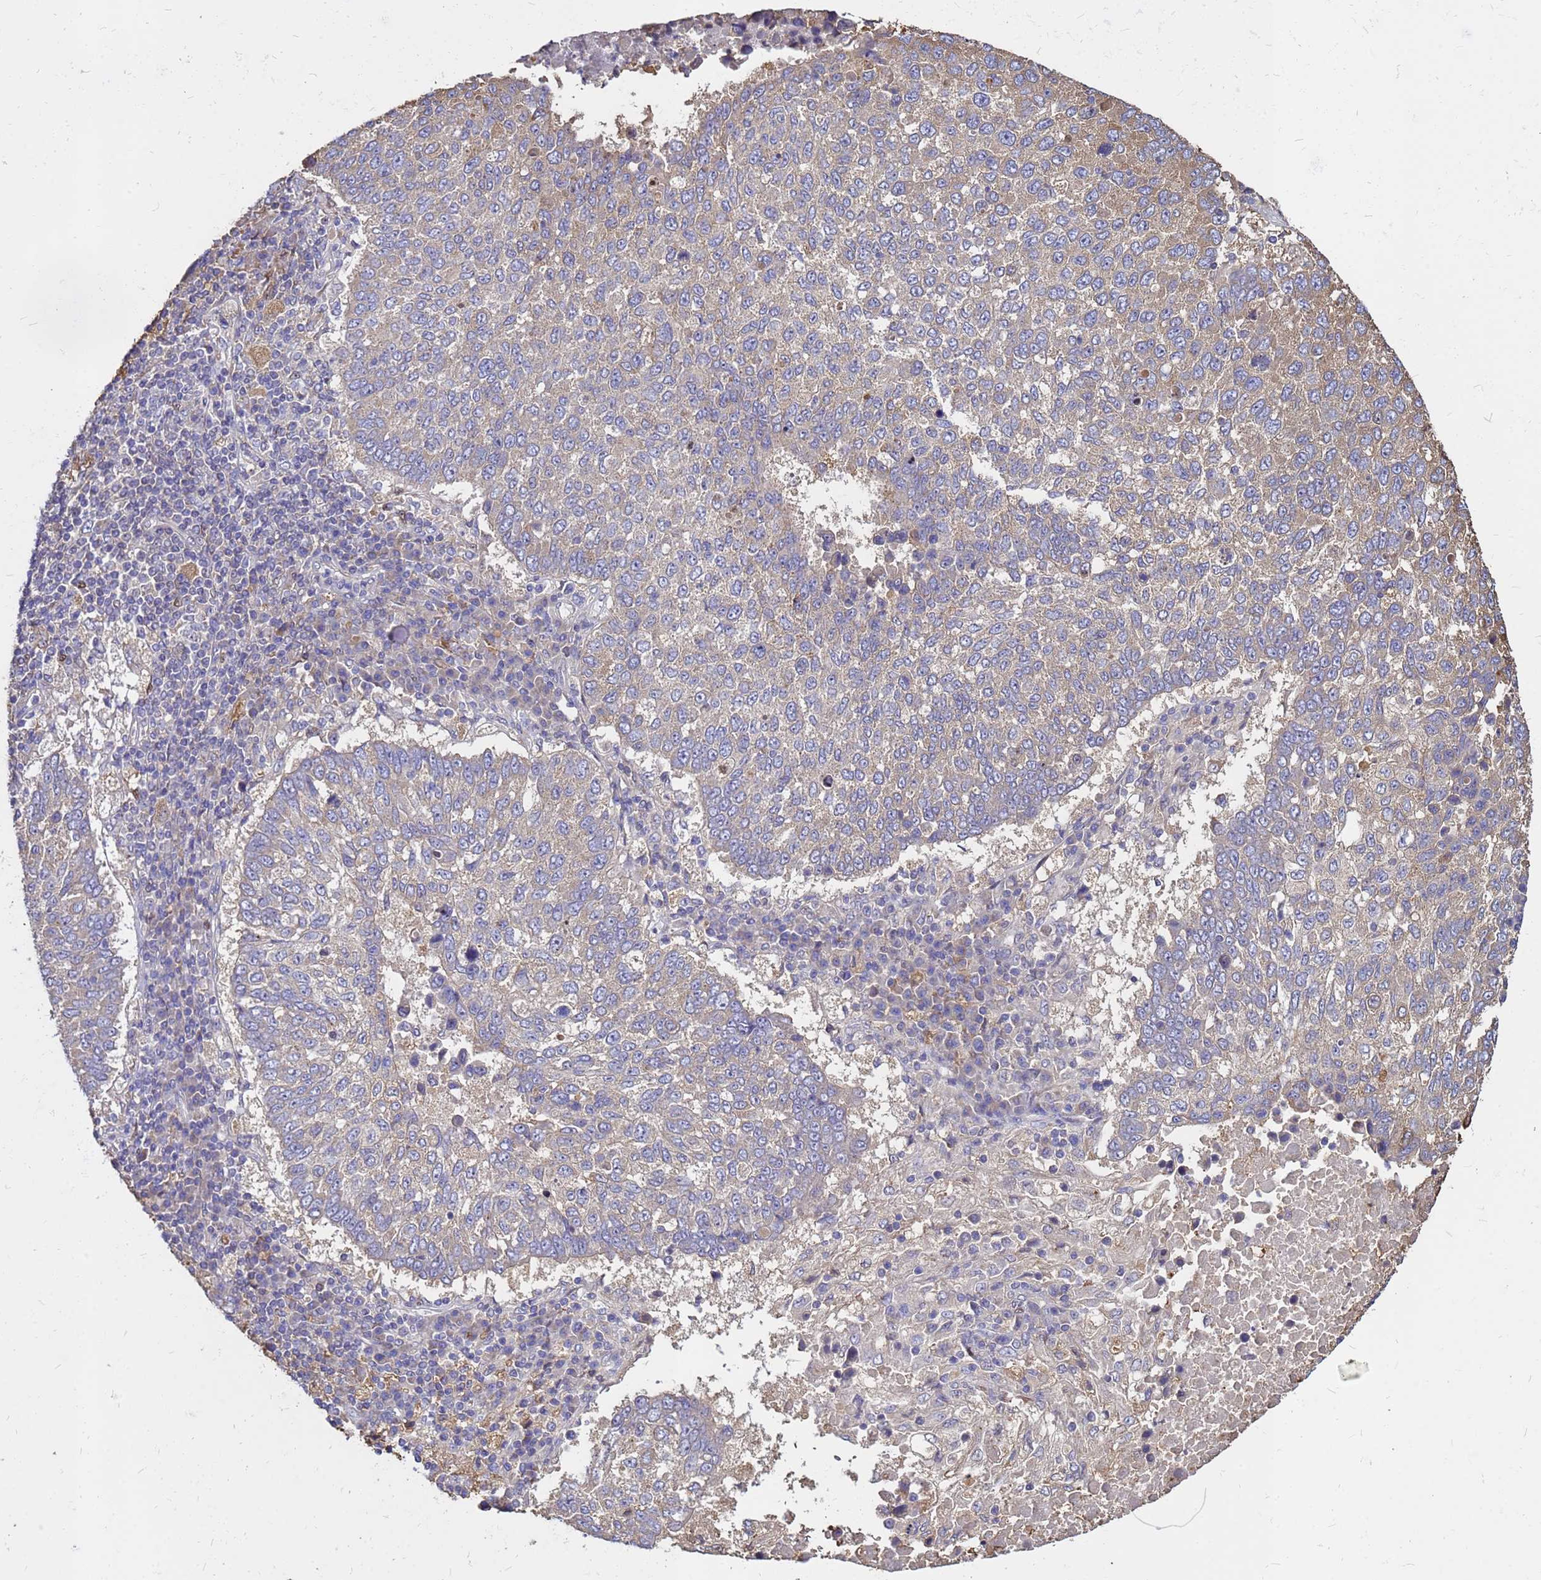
{"staining": {"intensity": "weak", "quantity": "25%-75%", "location": "cytoplasmic/membranous"}, "tissue": "lung cancer", "cell_type": "Tumor cells", "image_type": "cancer", "snomed": [{"axis": "morphology", "description": "Squamous cell carcinoma, NOS"}, {"axis": "topography", "description": "Lung"}], "caption": "Tumor cells show weak cytoplasmic/membranous staining in about 25%-75% of cells in lung cancer. Using DAB (3,3'-diaminobenzidine) (brown) and hematoxylin (blue) stains, captured at high magnification using brightfield microscopy.", "gene": "MOB2", "patient": {"sex": "male", "age": 73}}